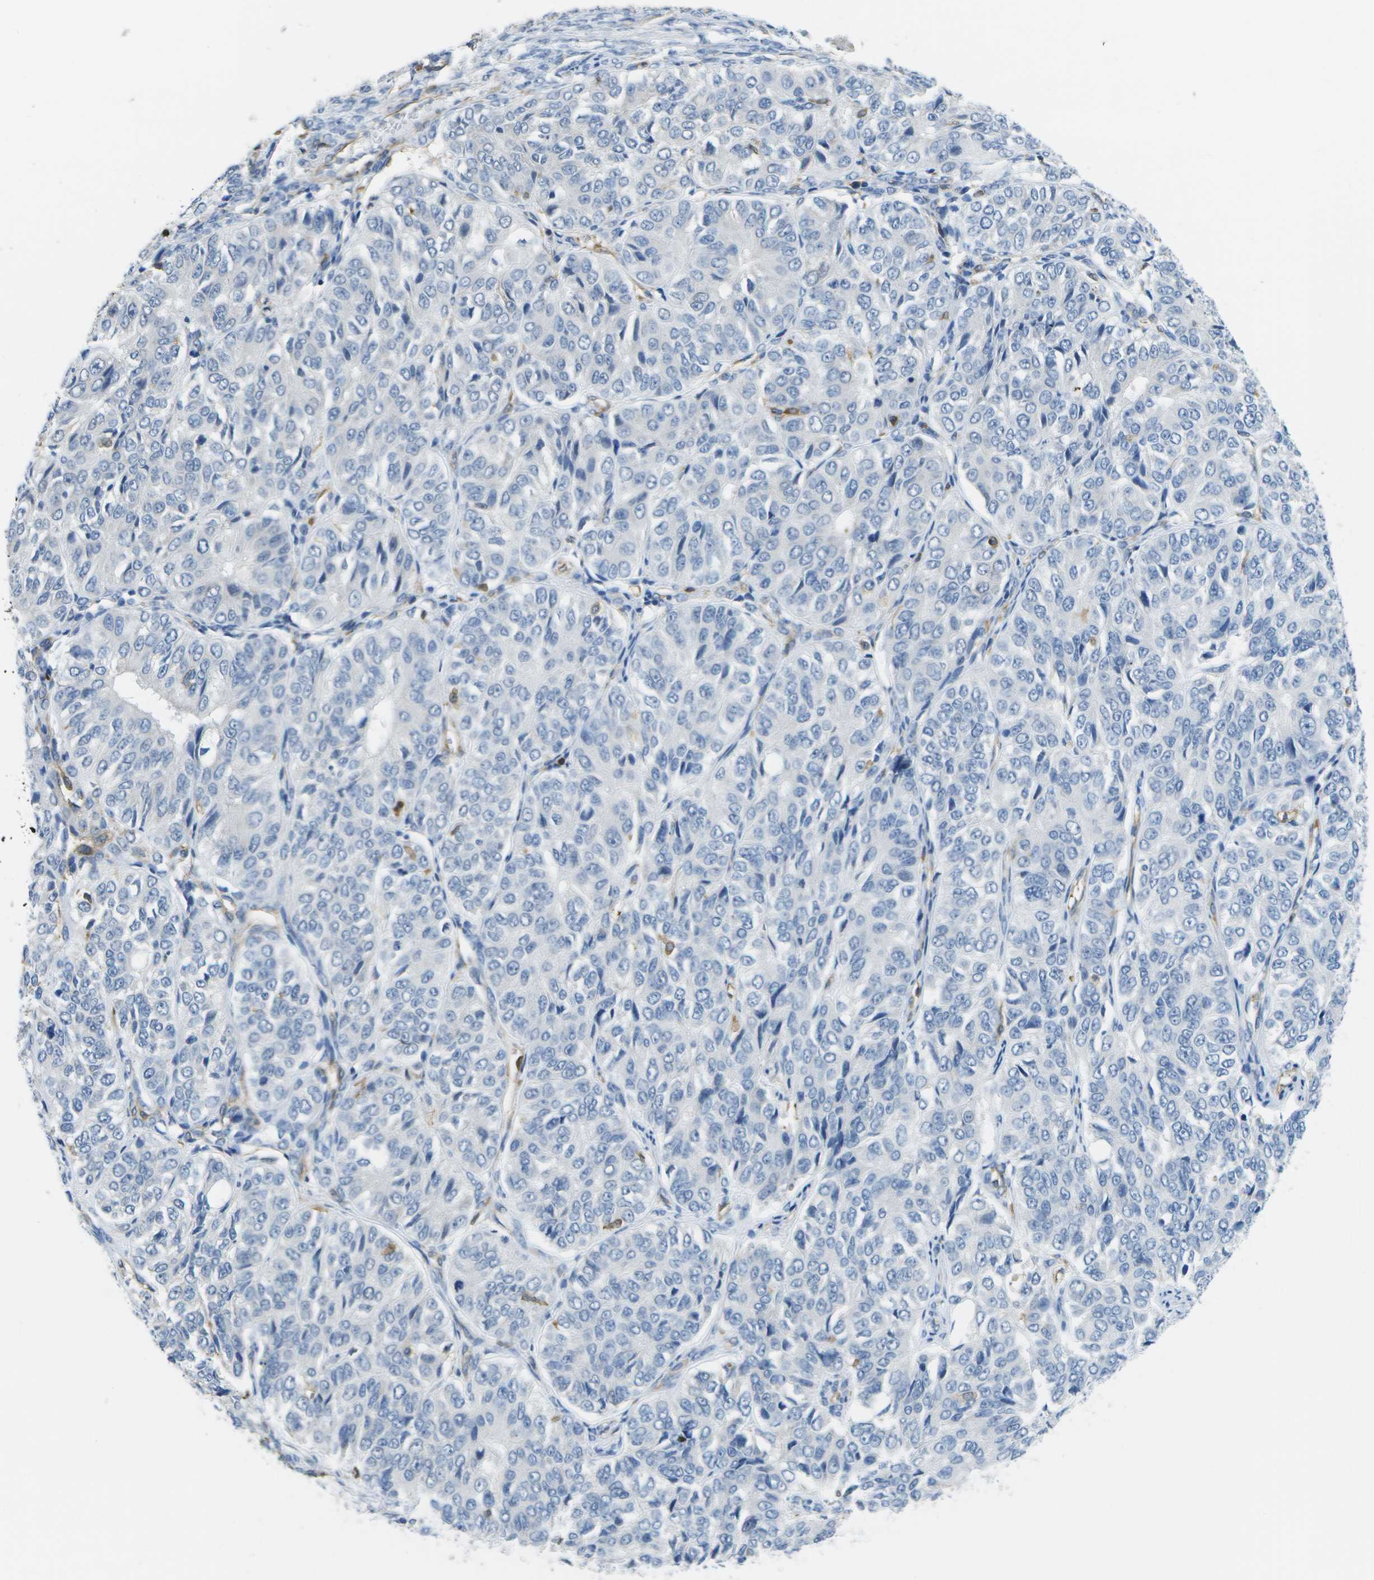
{"staining": {"intensity": "negative", "quantity": "none", "location": "none"}, "tissue": "ovarian cancer", "cell_type": "Tumor cells", "image_type": "cancer", "snomed": [{"axis": "morphology", "description": "Carcinoma, endometroid"}, {"axis": "topography", "description": "Ovary"}], "caption": "The immunohistochemistry (IHC) histopathology image has no significant staining in tumor cells of ovarian endometroid carcinoma tissue.", "gene": "RCSD1", "patient": {"sex": "female", "age": 51}}